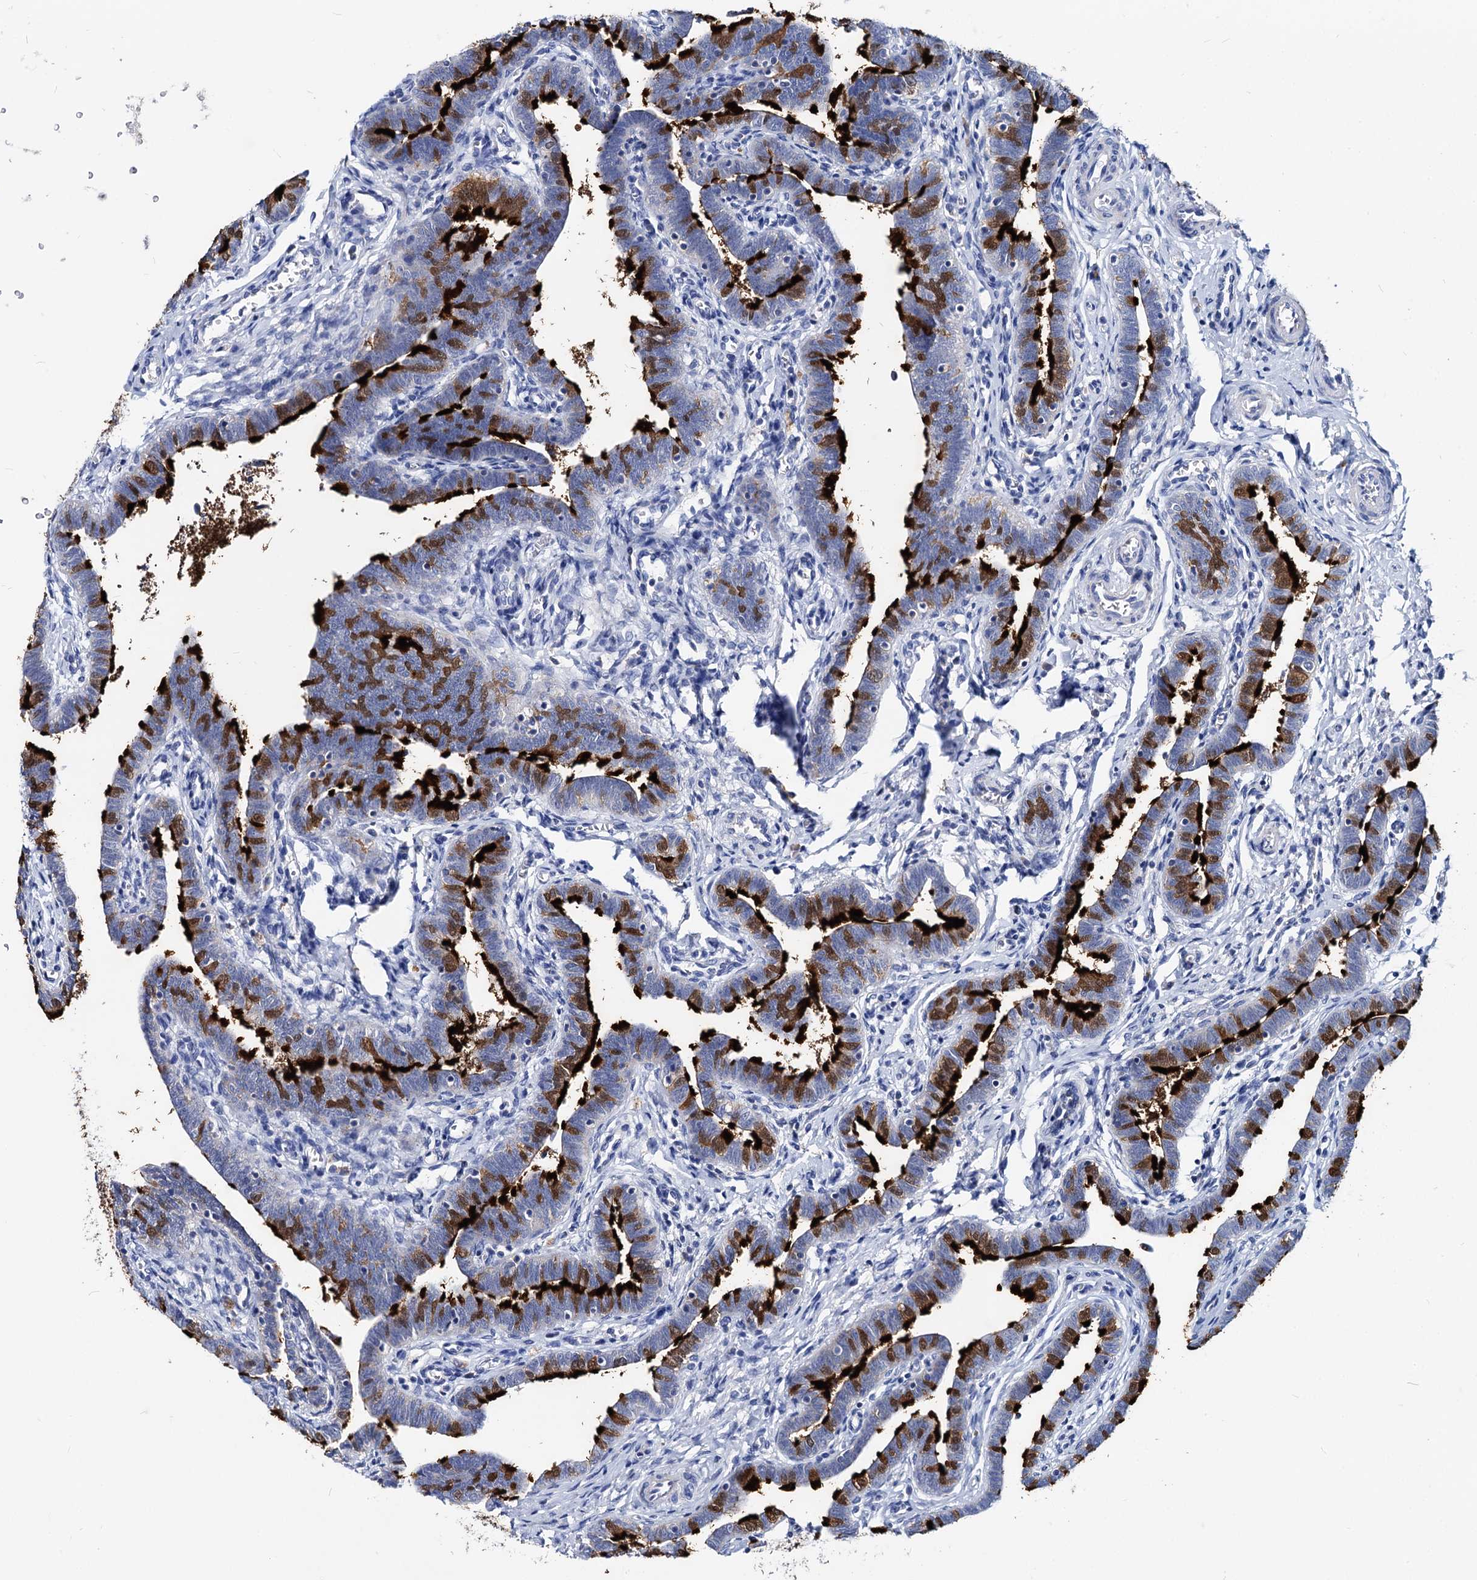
{"staining": {"intensity": "strong", "quantity": "25%-75%", "location": "cytoplasmic/membranous"}, "tissue": "fallopian tube", "cell_type": "Glandular cells", "image_type": "normal", "snomed": [{"axis": "morphology", "description": "Normal tissue, NOS"}, {"axis": "topography", "description": "Fallopian tube"}], "caption": "This photomicrograph reveals unremarkable fallopian tube stained with immunohistochemistry to label a protein in brown. The cytoplasmic/membranous of glandular cells show strong positivity for the protein. Nuclei are counter-stained blue.", "gene": "DYDC2", "patient": {"sex": "female", "age": 36}}